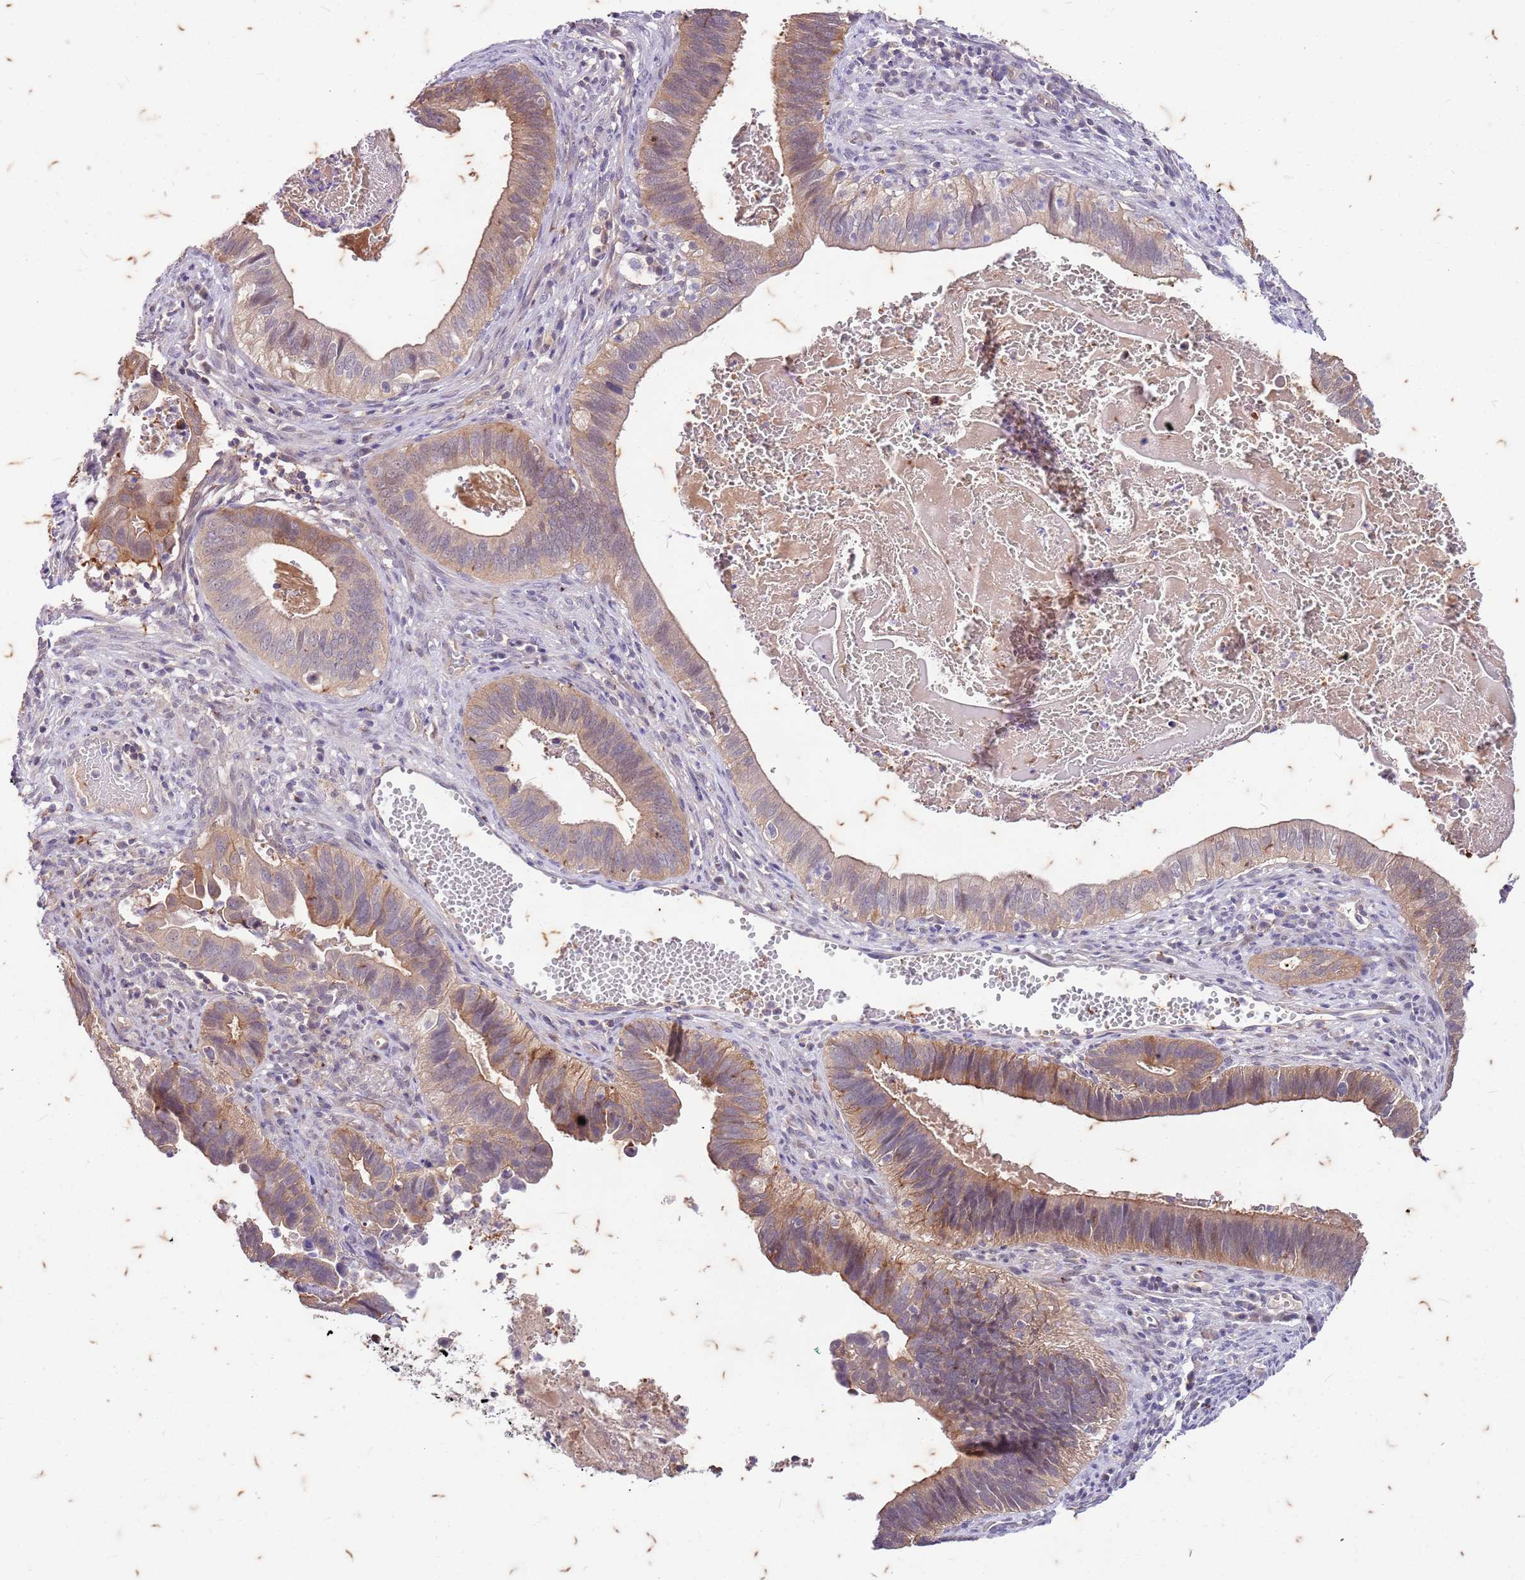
{"staining": {"intensity": "weak", "quantity": ">75%", "location": "cytoplasmic/membranous"}, "tissue": "cervical cancer", "cell_type": "Tumor cells", "image_type": "cancer", "snomed": [{"axis": "morphology", "description": "Adenocarcinoma, NOS"}, {"axis": "topography", "description": "Cervix"}], "caption": "Human adenocarcinoma (cervical) stained with a brown dye shows weak cytoplasmic/membranous positive positivity in approximately >75% of tumor cells.", "gene": "RAPGEF3", "patient": {"sex": "female", "age": 42}}